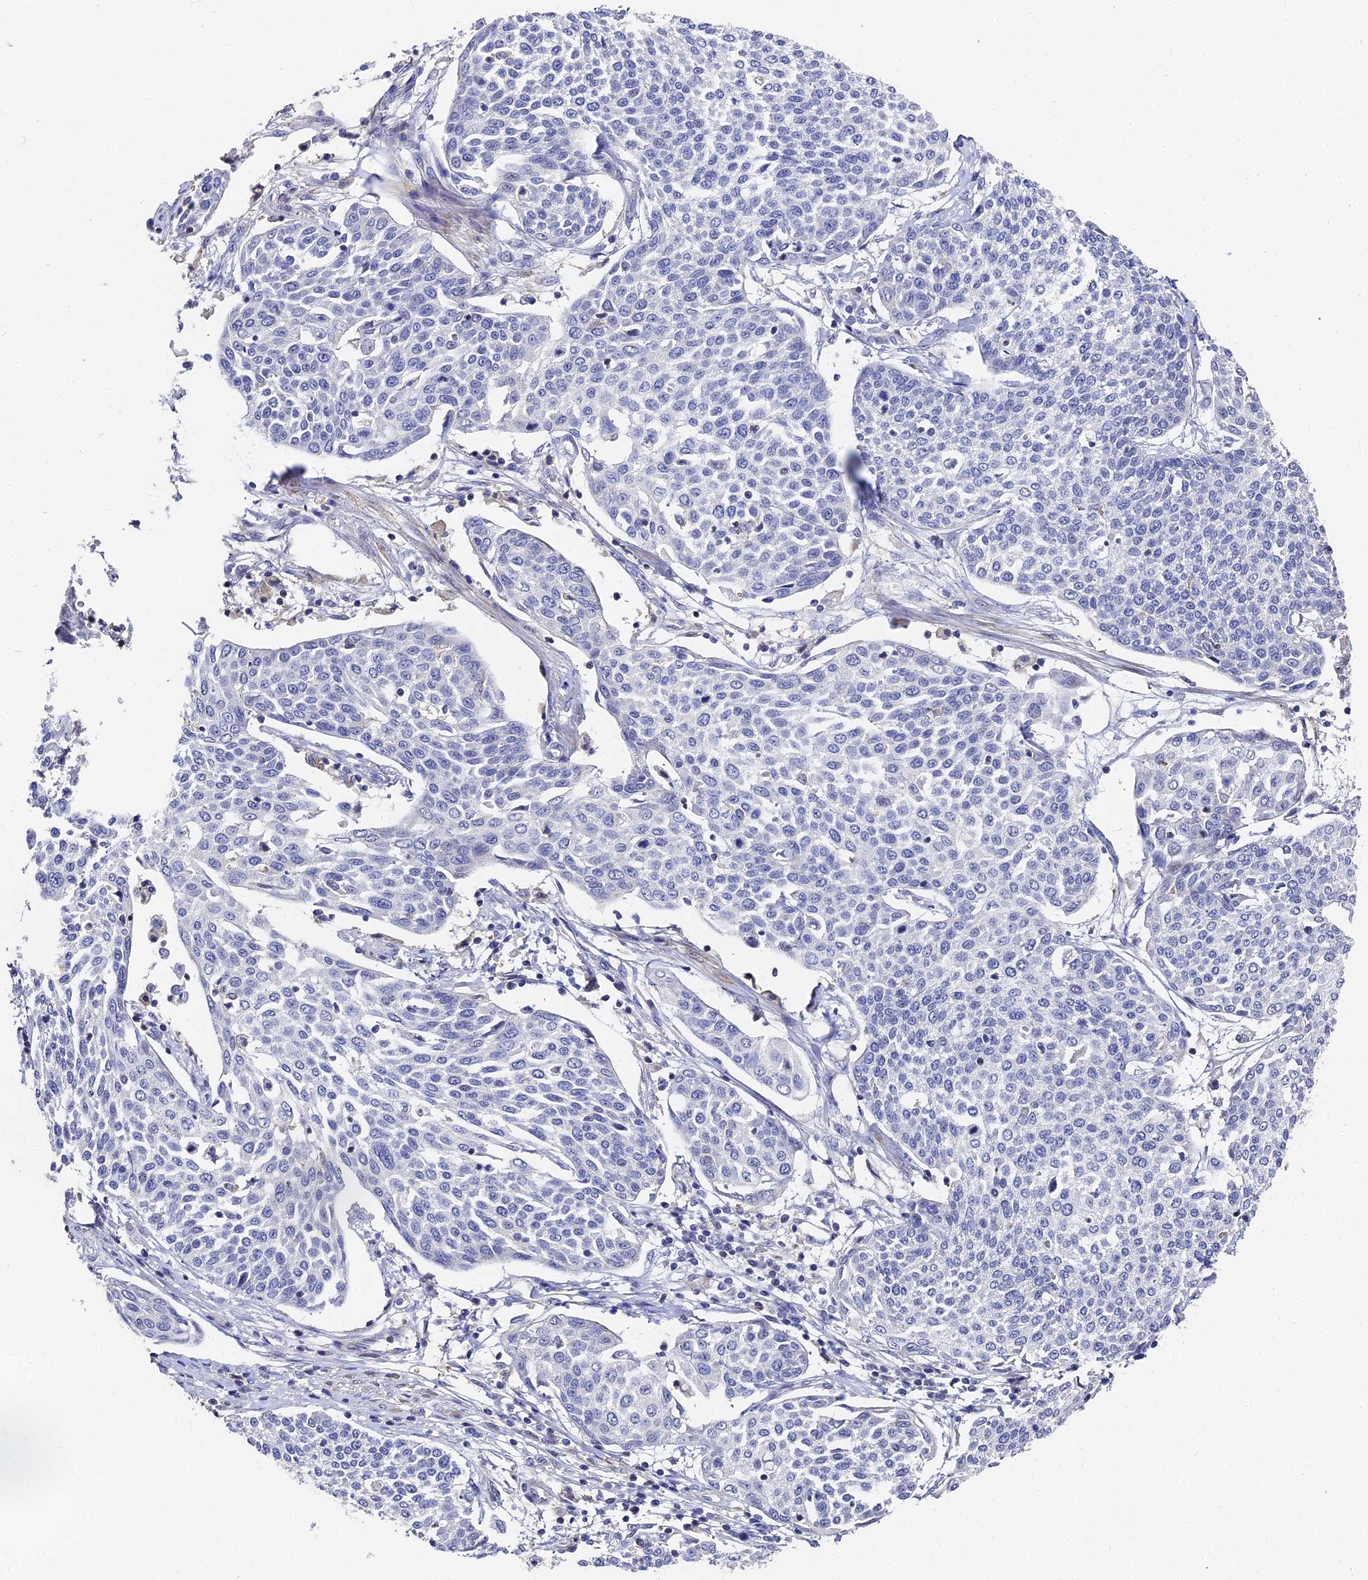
{"staining": {"intensity": "negative", "quantity": "none", "location": "none"}, "tissue": "cervical cancer", "cell_type": "Tumor cells", "image_type": "cancer", "snomed": [{"axis": "morphology", "description": "Squamous cell carcinoma, NOS"}, {"axis": "topography", "description": "Cervix"}], "caption": "Immunohistochemistry (IHC) image of cervical squamous cell carcinoma stained for a protein (brown), which displays no expression in tumor cells.", "gene": "CCDC113", "patient": {"sex": "female", "age": 34}}